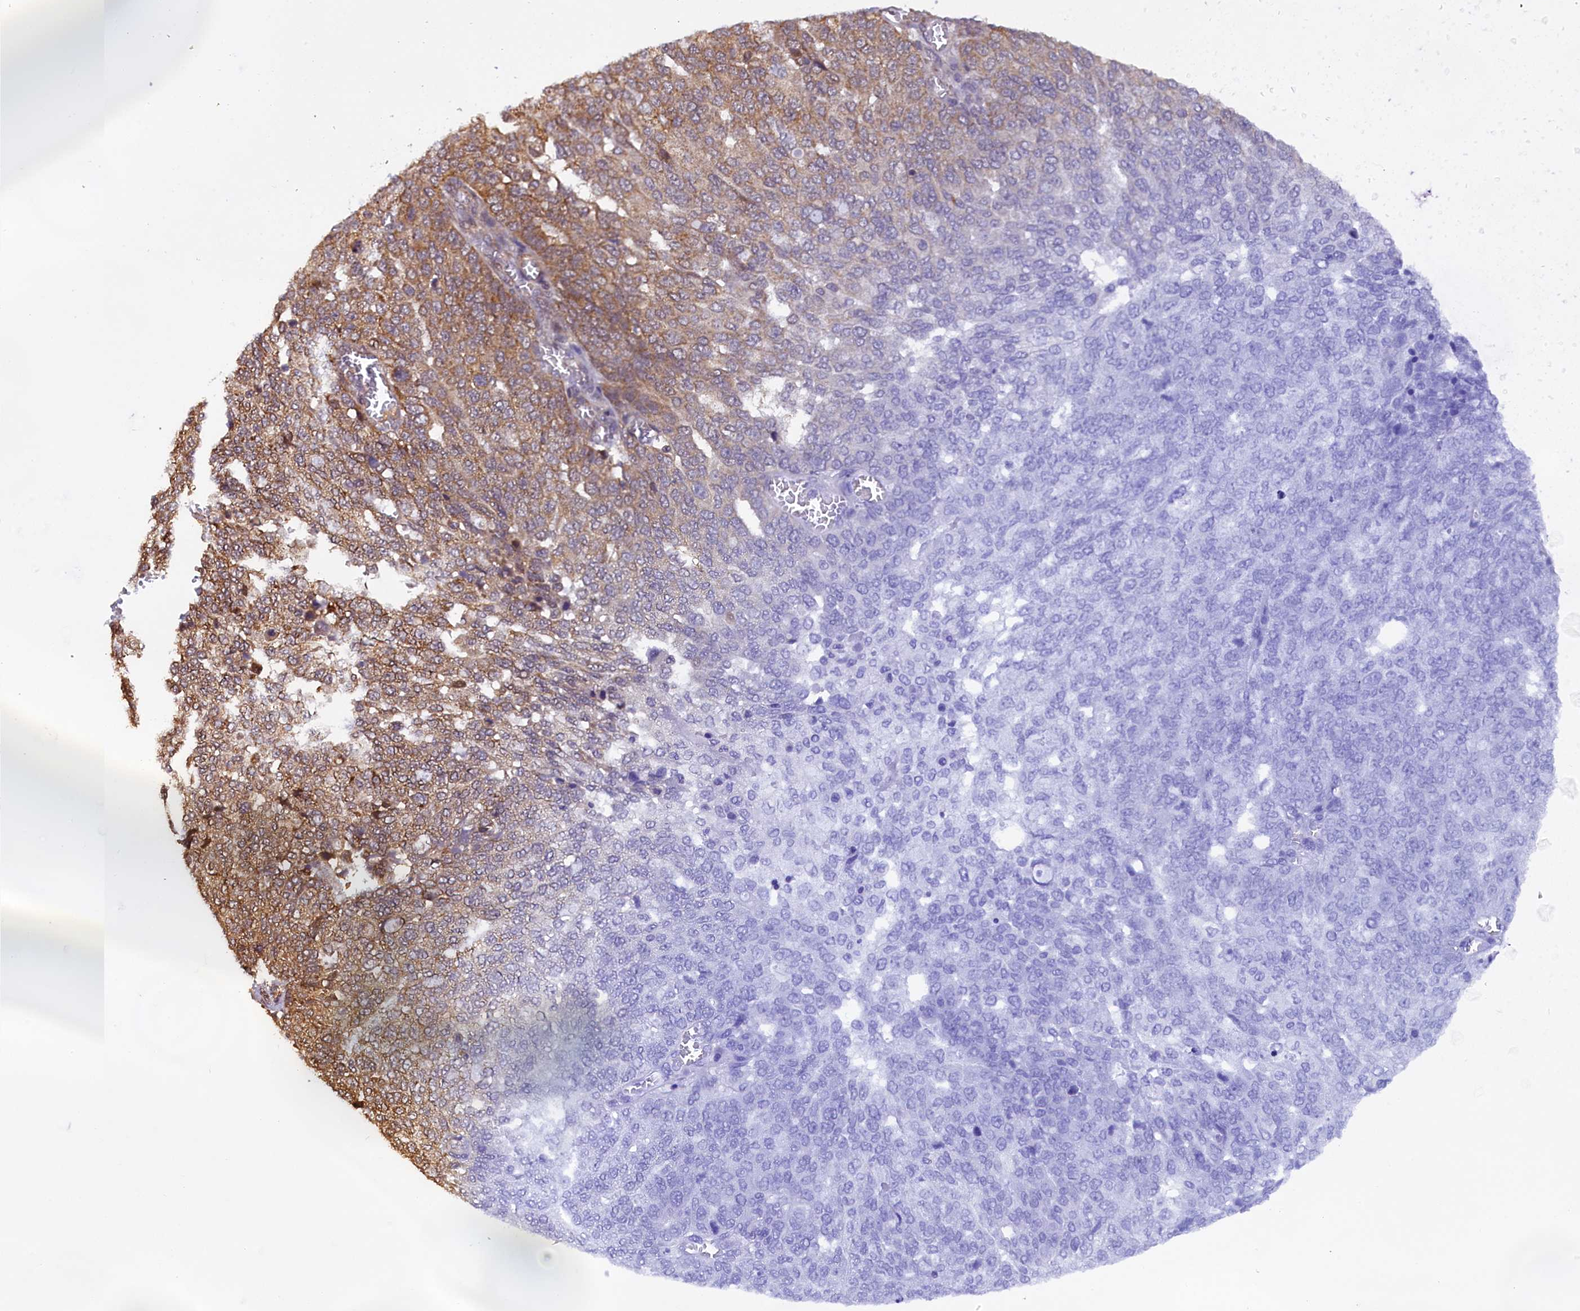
{"staining": {"intensity": "moderate", "quantity": "25%-75%", "location": "cytoplasmic/membranous"}, "tissue": "ovarian cancer", "cell_type": "Tumor cells", "image_type": "cancer", "snomed": [{"axis": "morphology", "description": "Cystadenocarcinoma, serous, NOS"}, {"axis": "topography", "description": "Soft tissue"}, {"axis": "topography", "description": "Ovary"}], "caption": "This is an image of IHC staining of ovarian serous cystadenocarcinoma, which shows moderate expression in the cytoplasmic/membranous of tumor cells.", "gene": "DOHH", "patient": {"sex": "female", "age": 57}}